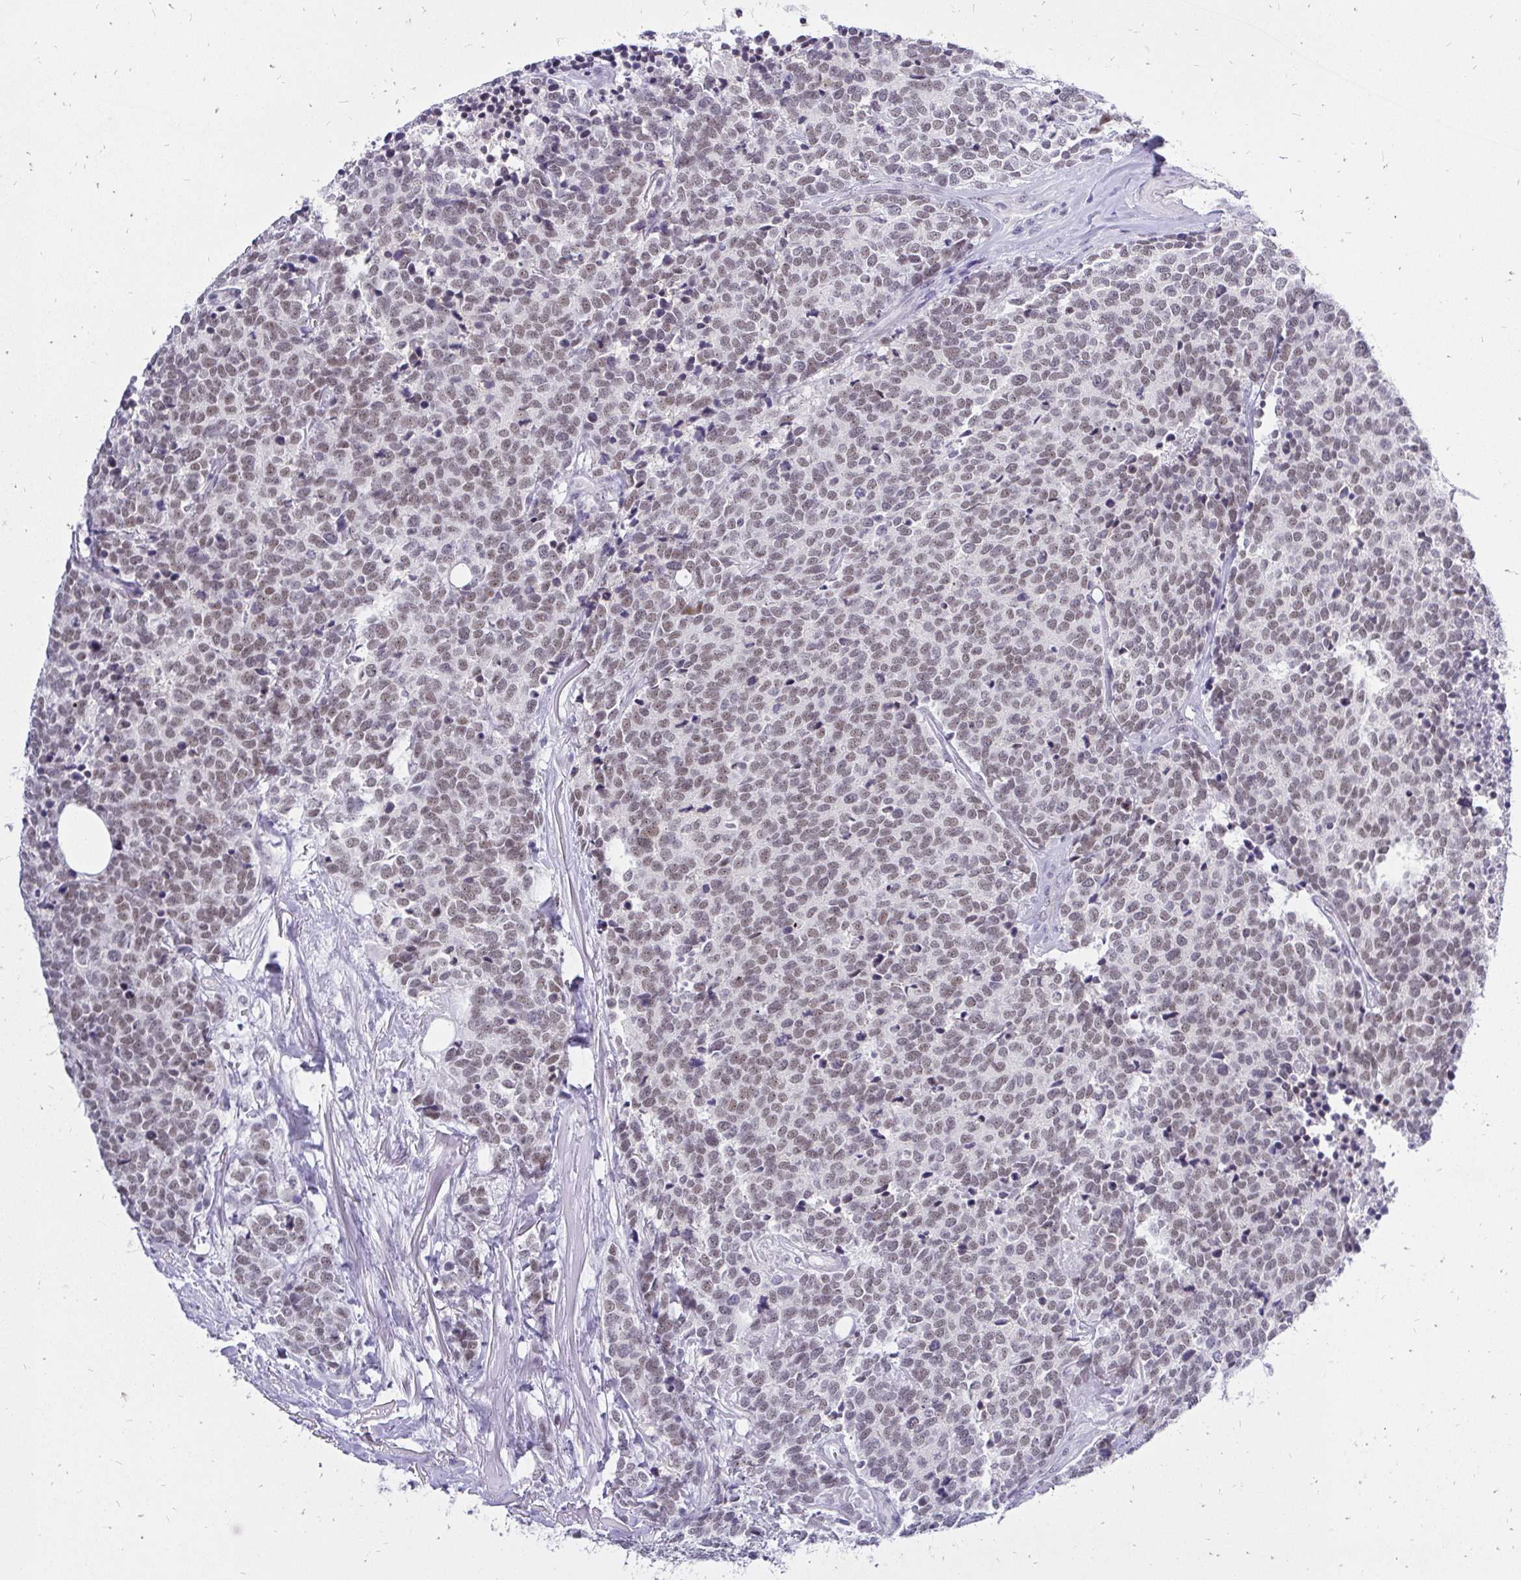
{"staining": {"intensity": "moderate", "quantity": ">75%", "location": "nuclear"}, "tissue": "carcinoid", "cell_type": "Tumor cells", "image_type": "cancer", "snomed": [{"axis": "morphology", "description": "Carcinoid, malignant, NOS"}, {"axis": "topography", "description": "Skin"}], "caption": "A high-resolution image shows immunohistochemistry (IHC) staining of carcinoid (malignant), which exhibits moderate nuclear staining in approximately >75% of tumor cells. The protein is shown in brown color, while the nuclei are stained blue.", "gene": "ZNF860", "patient": {"sex": "female", "age": 79}}